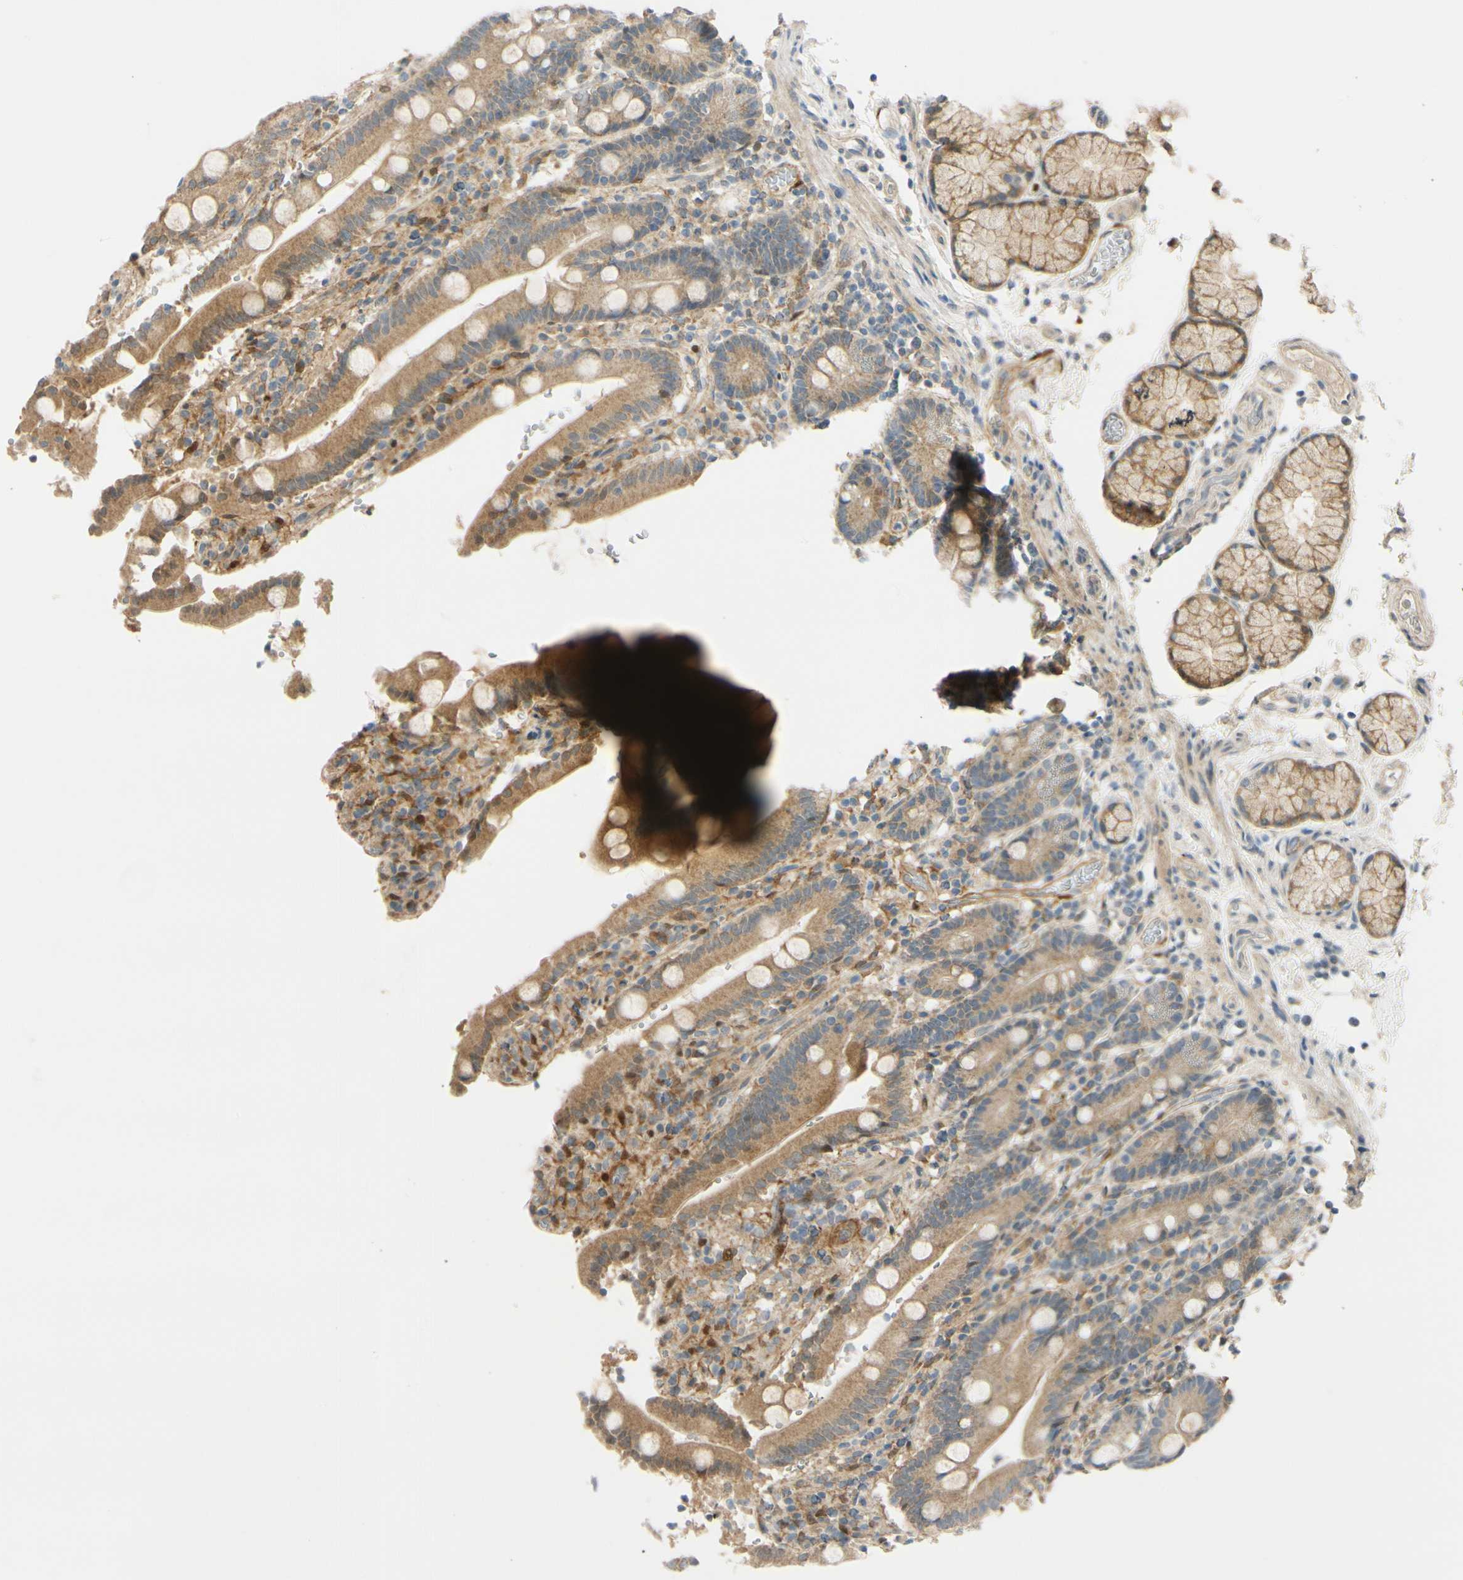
{"staining": {"intensity": "moderate", "quantity": ">75%", "location": "cytoplasmic/membranous"}, "tissue": "duodenum", "cell_type": "Glandular cells", "image_type": "normal", "snomed": [{"axis": "morphology", "description": "Normal tissue, NOS"}, {"axis": "topography", "description": "Small intestine, NOS"}], "caption": "Protein expression analysis of unremarkable duodenum shows moderate cytoplasmic/membranous expression in about >75% of glandular cells. The protein is shown in brown color, while the nuclei are stained blue.", "gene": "FHL2", "patient": {"sex": "female", "age": 71}}